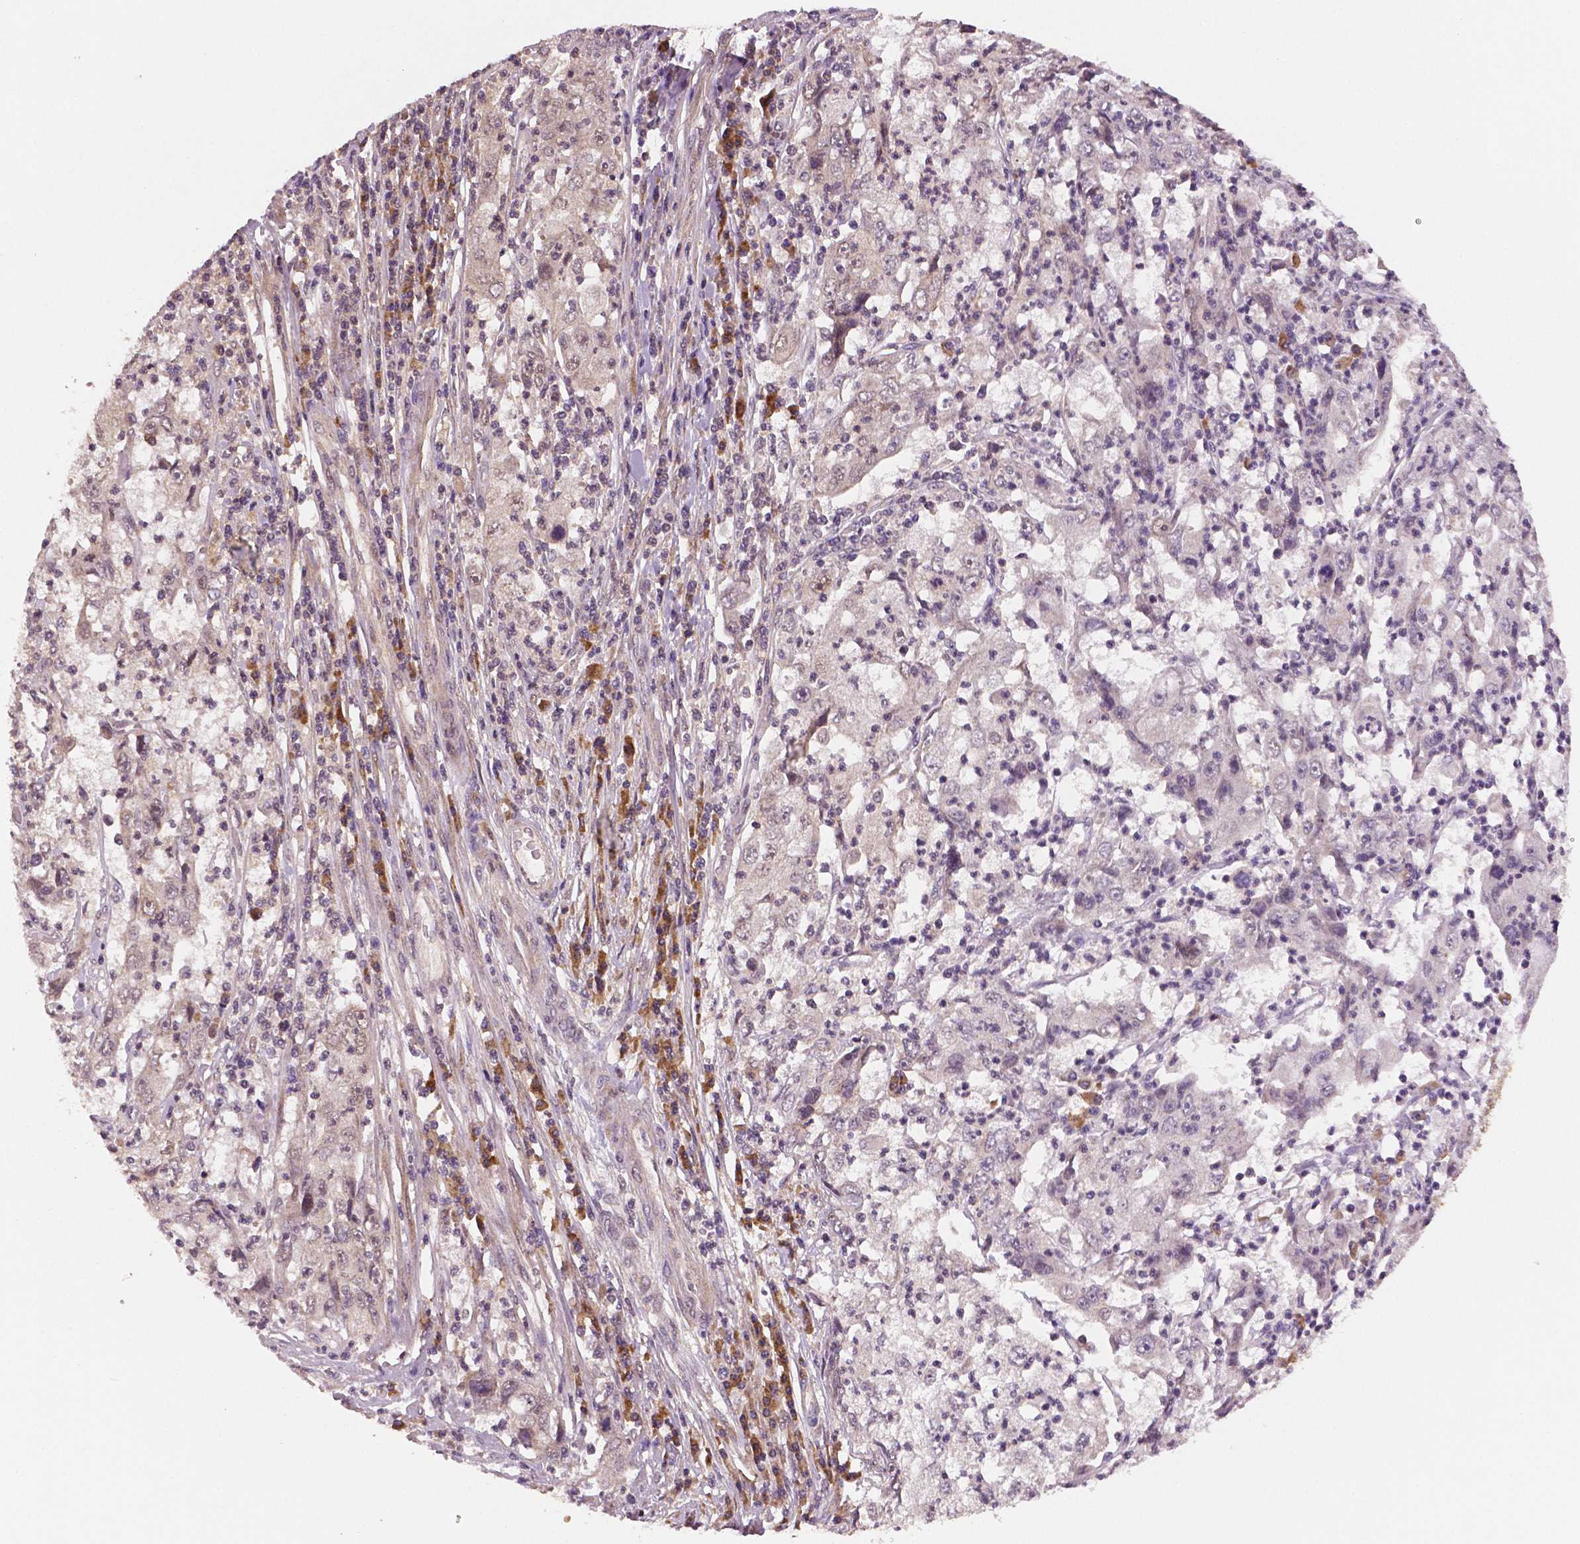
{"staining": {"intensity": "negative", "quantity": "none", "location": "none"}, "tissue": "cervical cancer", "cell_type": "Tumor cells", "image_type": "cancer", "snomed": [{"axis": "morphology", "description": "Squamous cell carcinoma, NOS"}, {"axis": "topography", "description": "Cervix"}], "caption": "Tumor cells are negative for brown protein staining in cervical cancer.", "gene": "STAT3", "patient": {"sex": "female", "age": 36}}